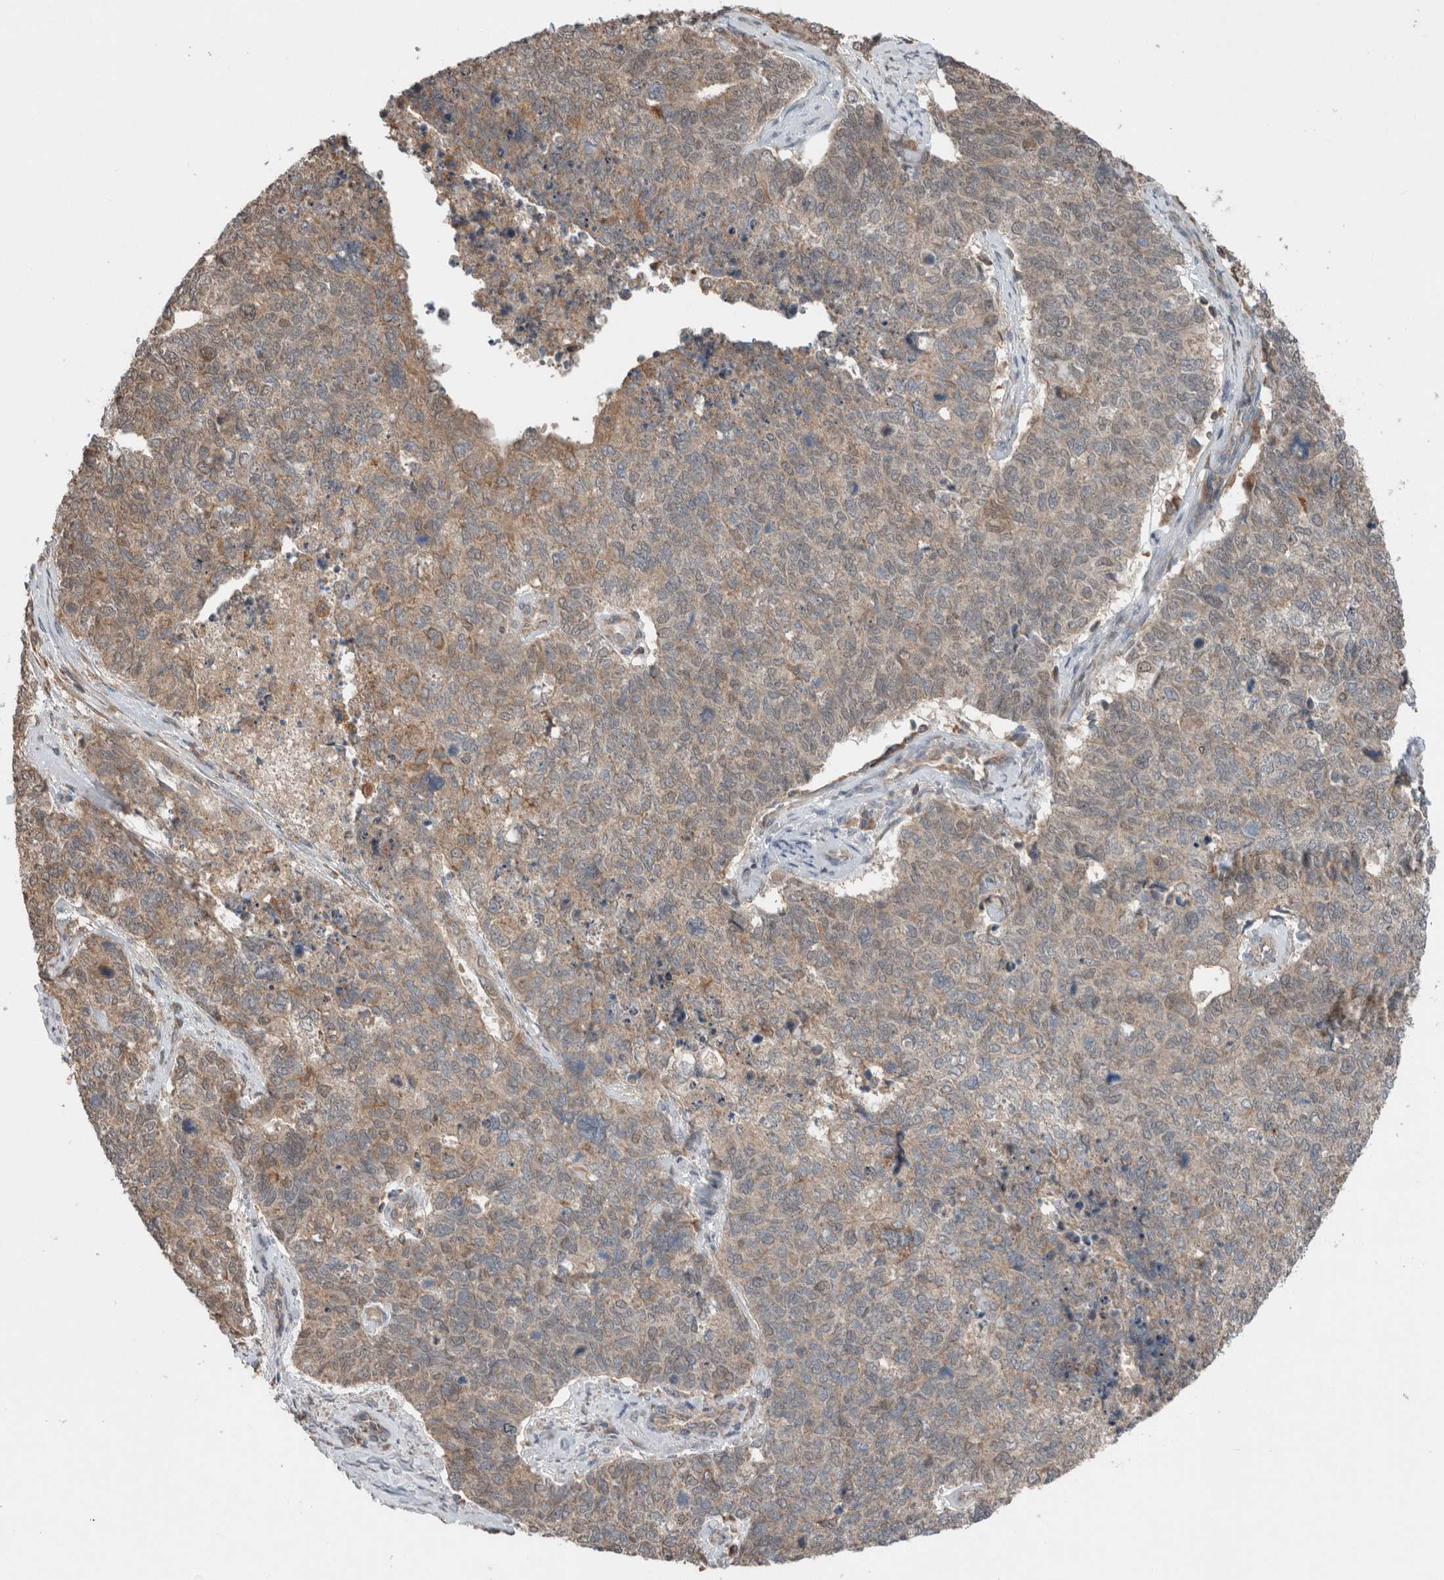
{"staining": {"intensity": "weak", "quantity": "25%-75%", "location": "cytoplasmic/membranous"}, "tissue": "cervical cancer", "cell_type": "Tumor cells", "image_type": "cancer", "snomed": [{"axis": "morphology", "description": "Squamous cell carcinoma, NOS"}, {"axis": "topography", "description": "Cervix"}], "caption": "Approximately 25%-75% of tumor cells in cervical cancer (squamous cell carcinoma) show weak cytoplasmic/membranous protein expression as visualized by brown immunohistochemical staining.", "gene": "KLK14", "patient": {"sex": "female", "age": 63}}